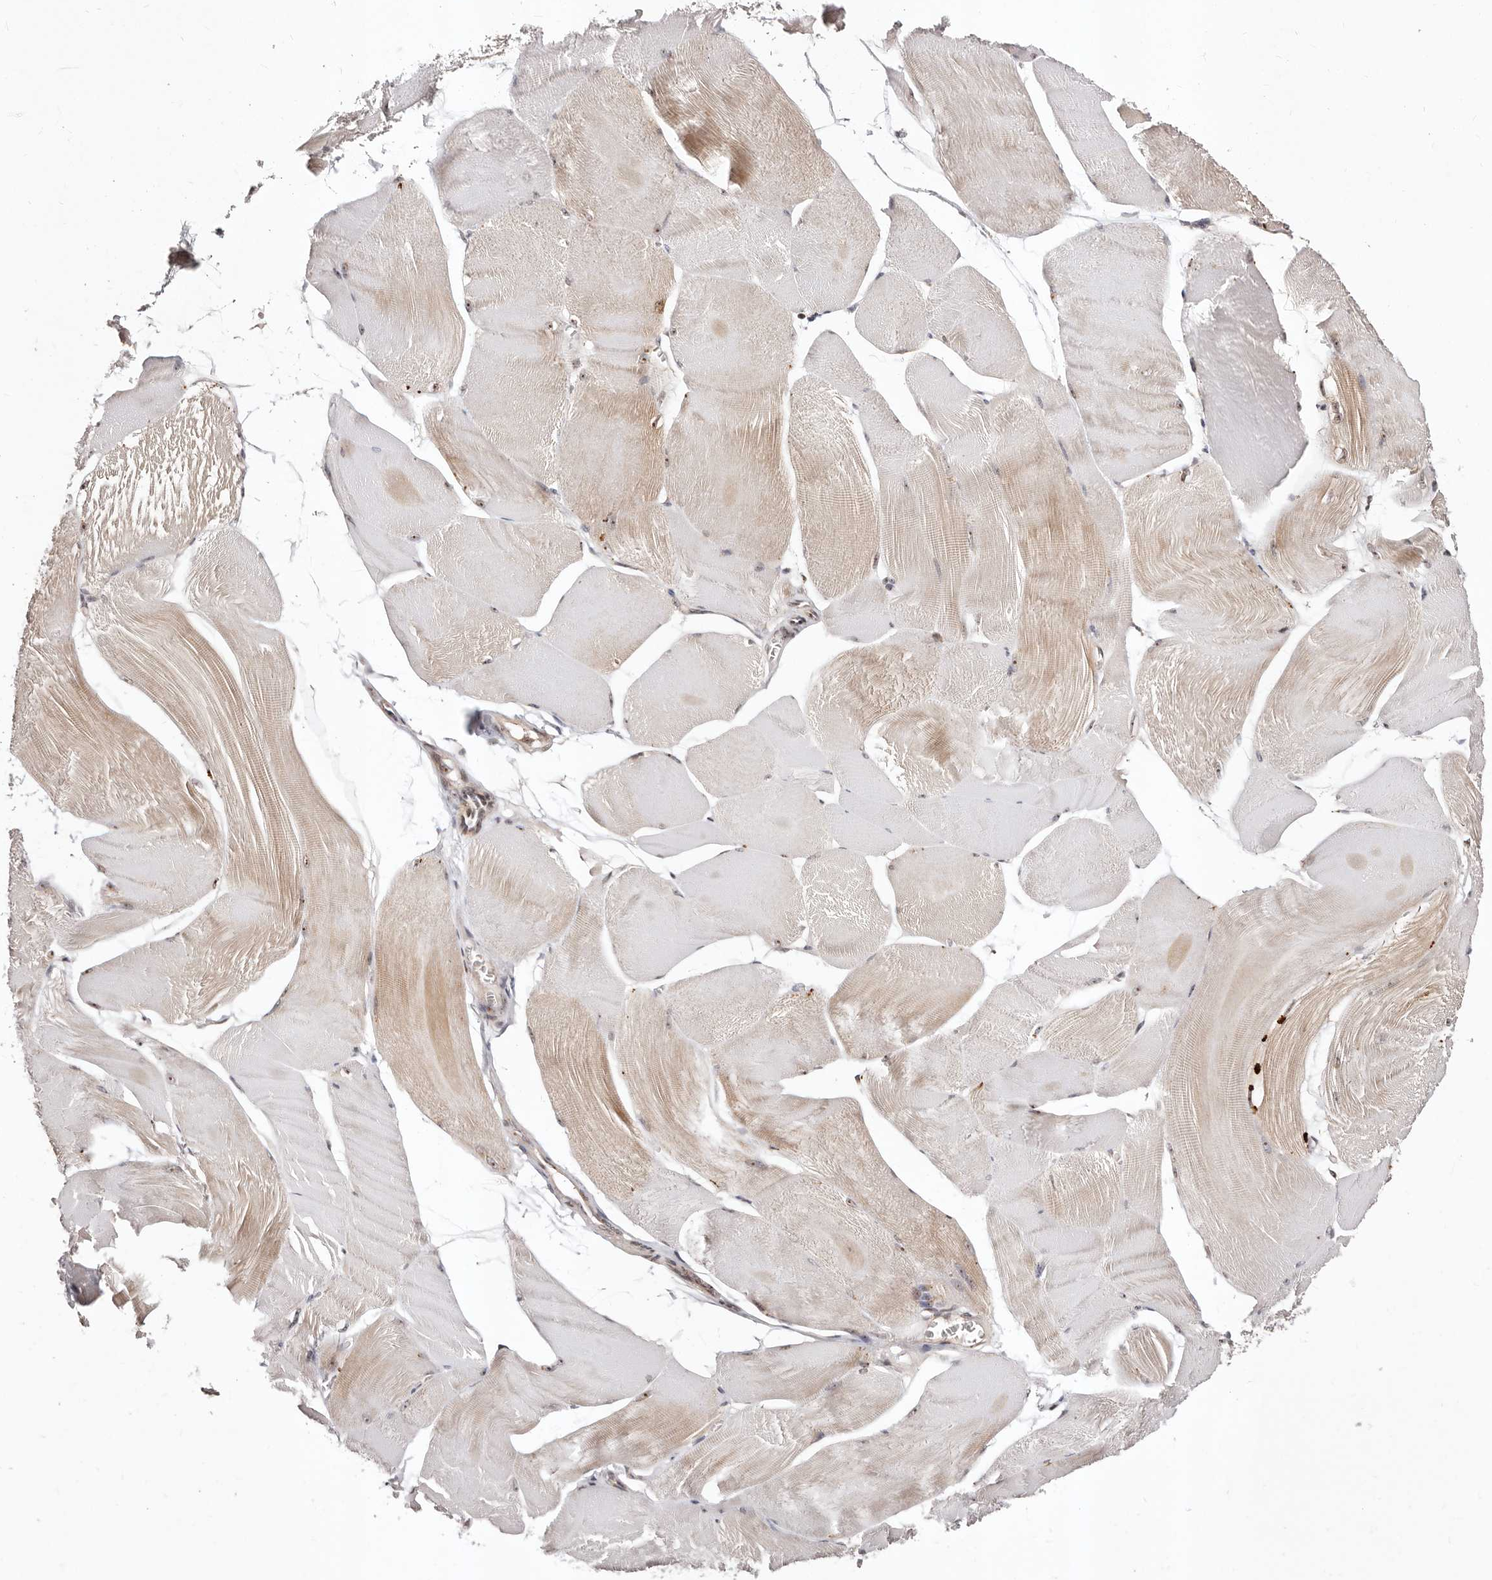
{"staining": {"intensity": "moderate", "quantity": "25%-75%", "location": "cytoplasmic/membranous,nuclear"}, "tissue": "skeletal muscle", "cell_type": "Myocytes", "image_type": "normal", "snomed": [{"axis": "morphology", "description": "Normal tissue, NOS"}, {"axis": "morphology", "description": "Basal cell carcinoma"}, {"axis": "topography", "description": "Skeletal muscle"}], "caption": "Immunohistochemistry staining of benign skeletal muscle, which exhibits medium levels of moderate cytoplasmic/membranous,nuclear staining in approximately 25%-75% of myocytes indicating moderate cytoplasmic/membranous,nuclear protein staining. The staining was performed using DAB (3,3'-diaminobenzidine) (brown) for protein detection and nuclei were counterstained in hematoxylin (blue).", "gene": "APOL6", "patient": {"sex": "female", "age": 64}}